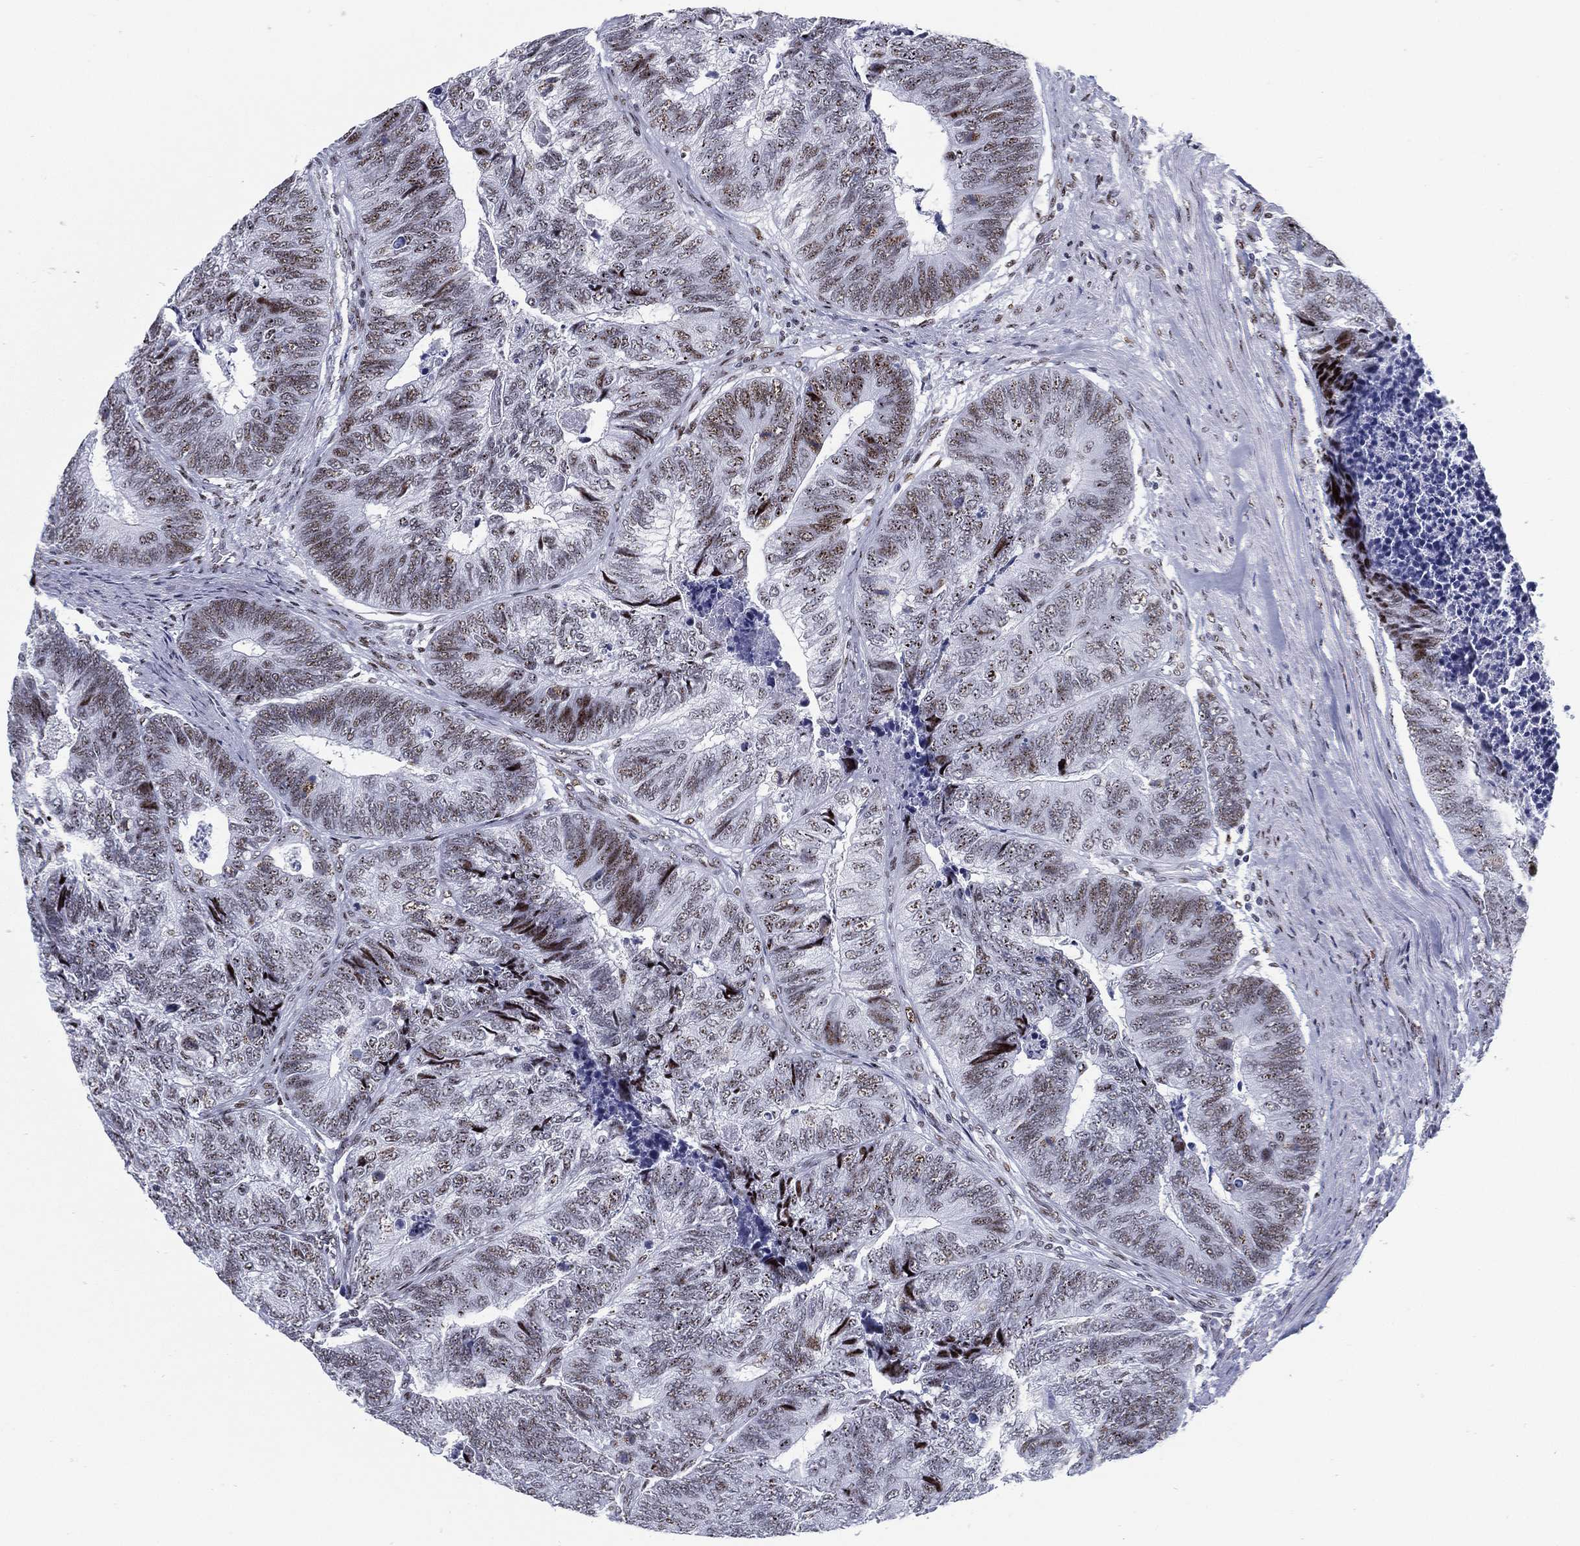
{"staining": {"intensity": "moderate", "quantity": "25%-75%", "location": "nuclear"}, "tissue": "colorectal cancer", "cell_type": "Tumor cells", "image_type": "cancer", "snomed": [{"axis": "morphology", "description": "Adenocarcinoma, NOS"}, {"axis": "topography", "description": "Colon"}], "caption": "An IHC histopathology image of neoplastic tissue is shown. Protein staining in brown shows moderate nuclear positivity in colorectal cancer (adenocarcinoma) within tumor cells.", "gene": "CYB561D2", "patient": {"sex": "female", "age": 67}}